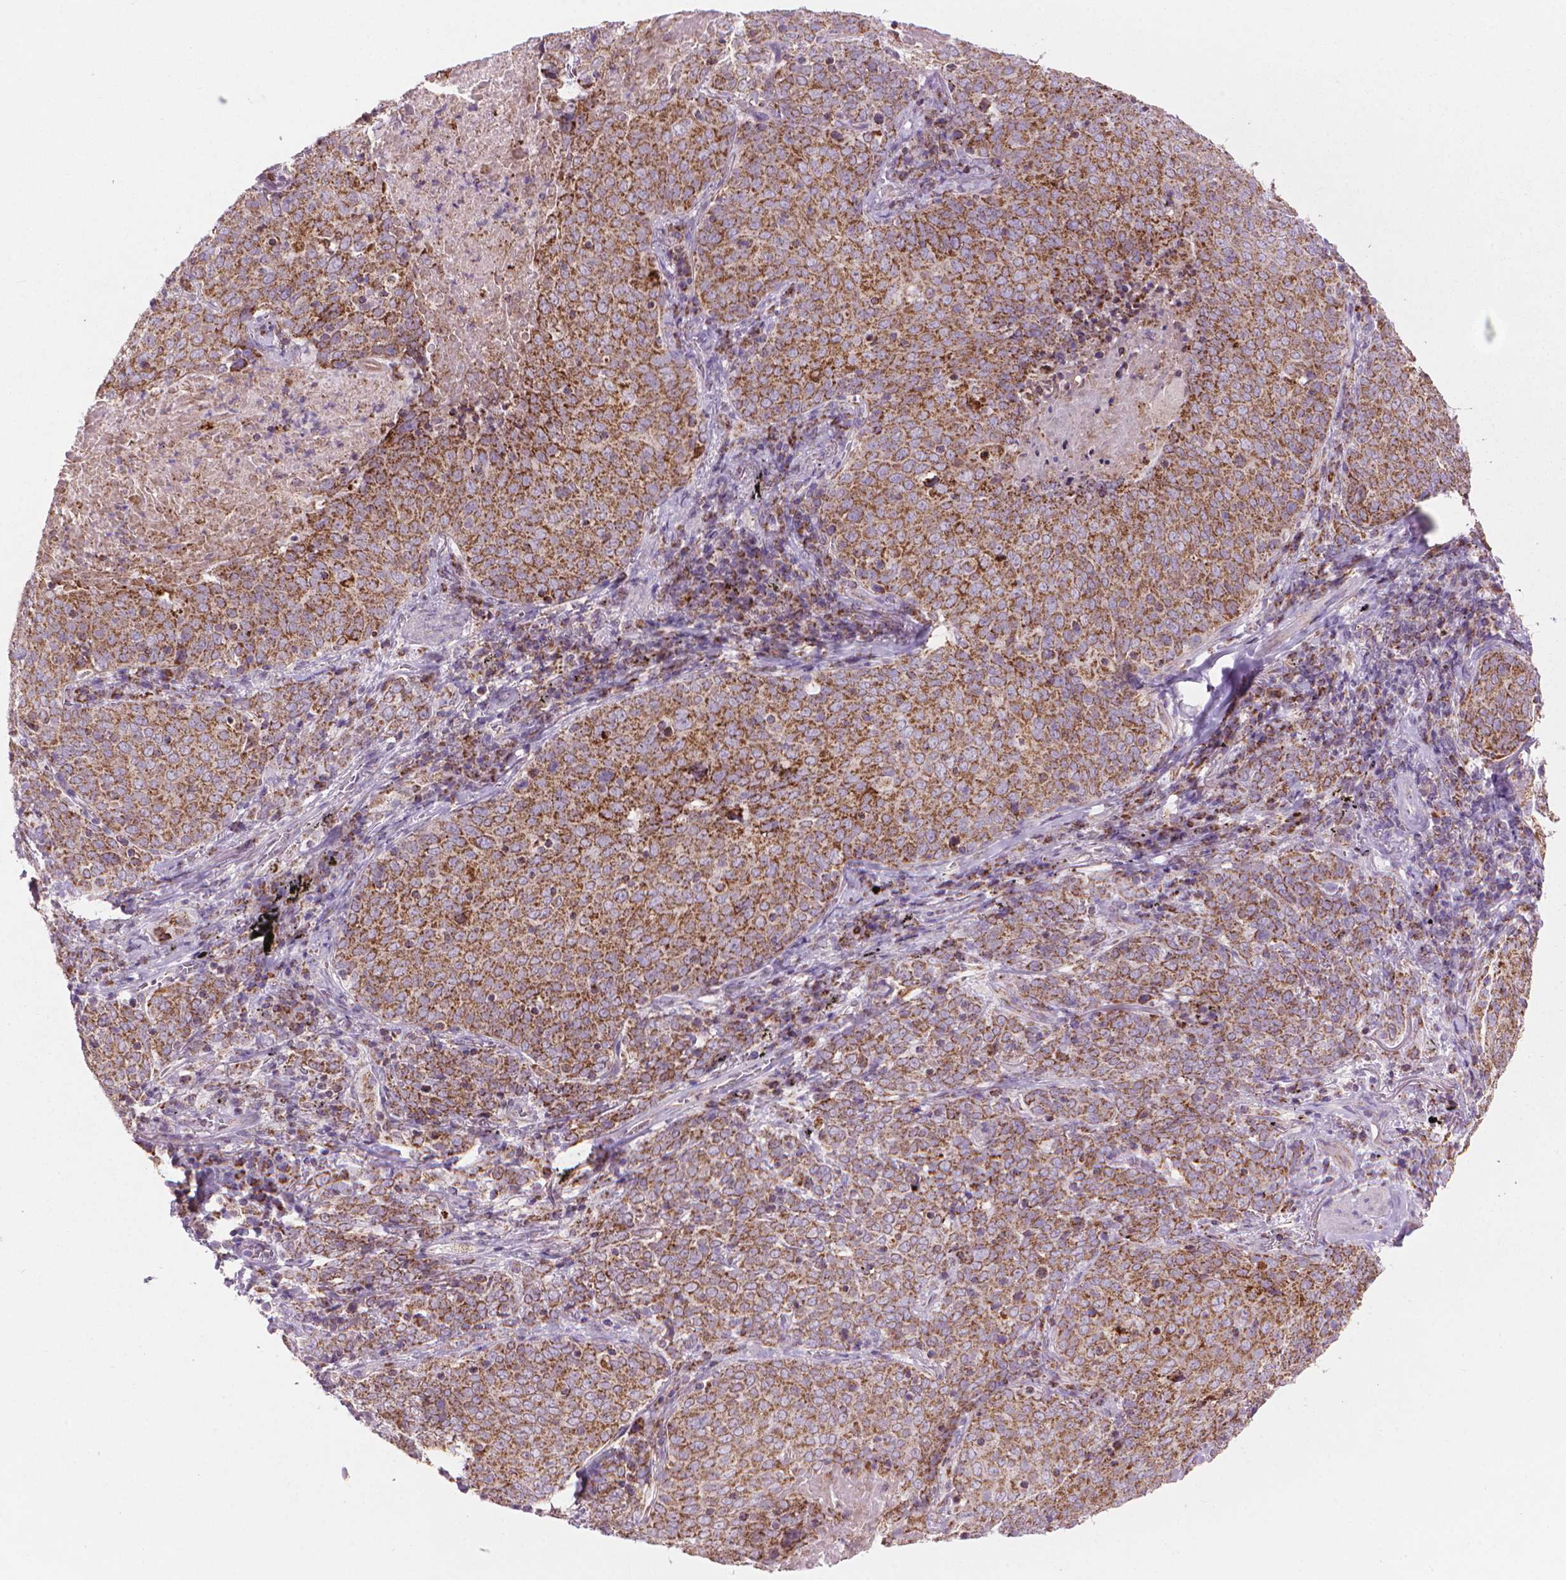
{"staining": {"intensity": "strong", "quantity": ">75%", "location": "cytoplasmic/membranous"}, "tissue": "lung cancer", "cell_type": "Tumor cells", "image_type": "cancer", "snomed": [{"axis": "morphology", "description": "Squamous cell carcinoma, NOS"}, {"axis": "topography", "description": "Lung"}], "caption": "Protein staining of lung squamous cell carcinoma tissue demonstrates strong cytoplasmic/membranous expression in approximately >75% of tumor cells.", "gene": "VDAC1", "patient": {"sex": "male", "age": 82}}